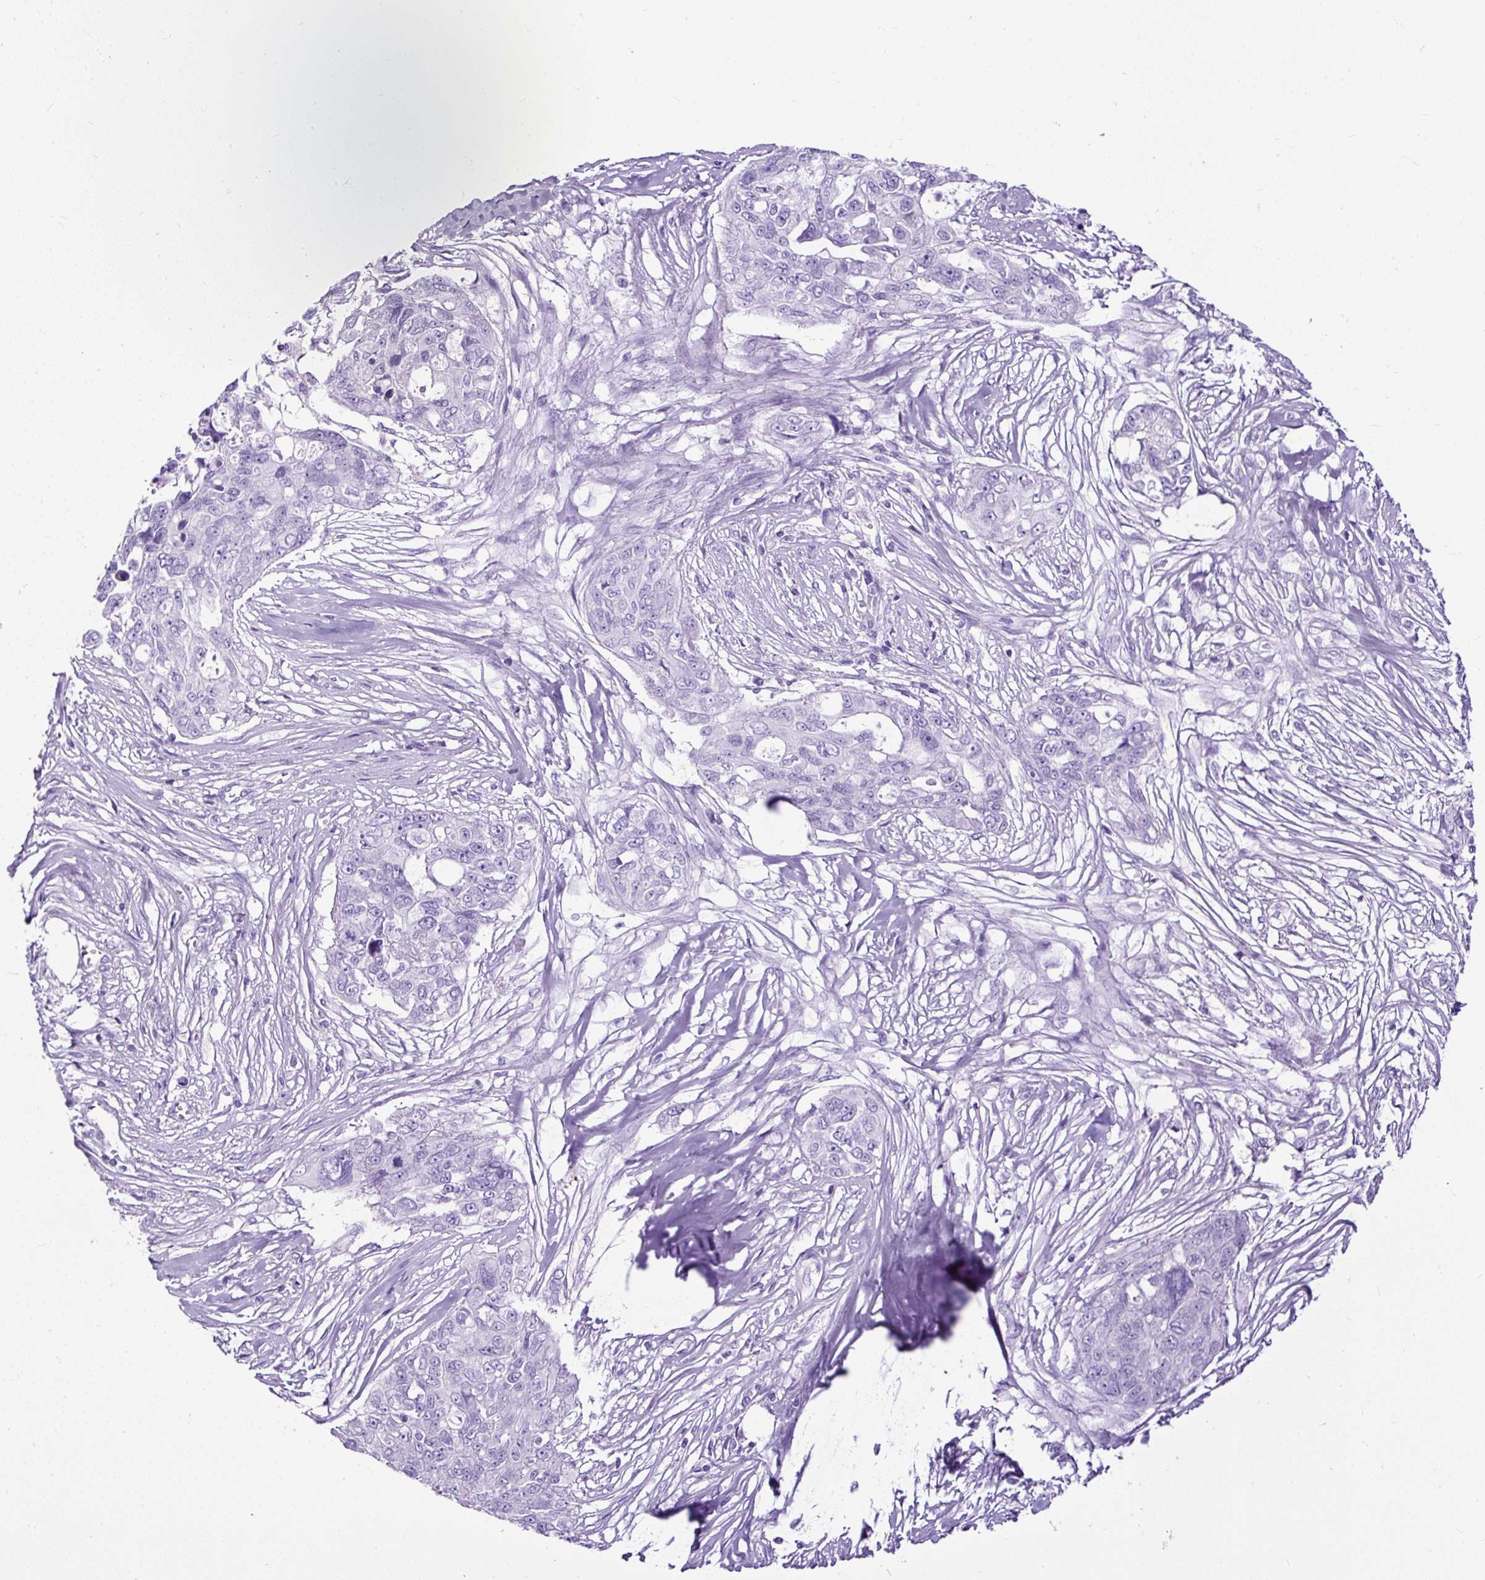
{"staining": {"intensity": "negative", "quantity": "none", "location": "none"}, "tissue": "ovarian cancer", "cell_type": "Tumor cells", "image_type": "cancer", "snomed": [{"axis": "morphology", "description": "Carcinoma, endometroid"}, {"axis": "topography", "description": "Ovary"}], "caption": "Tumor cells show no significant expression in ovarian cancer. (Stains: DAB IHC with hematoxylin counter stain, Microscopy: brightfield microscopy at high magnification).", "gene": "STOX2", "patient": {"sex": "female", "age": 70}}